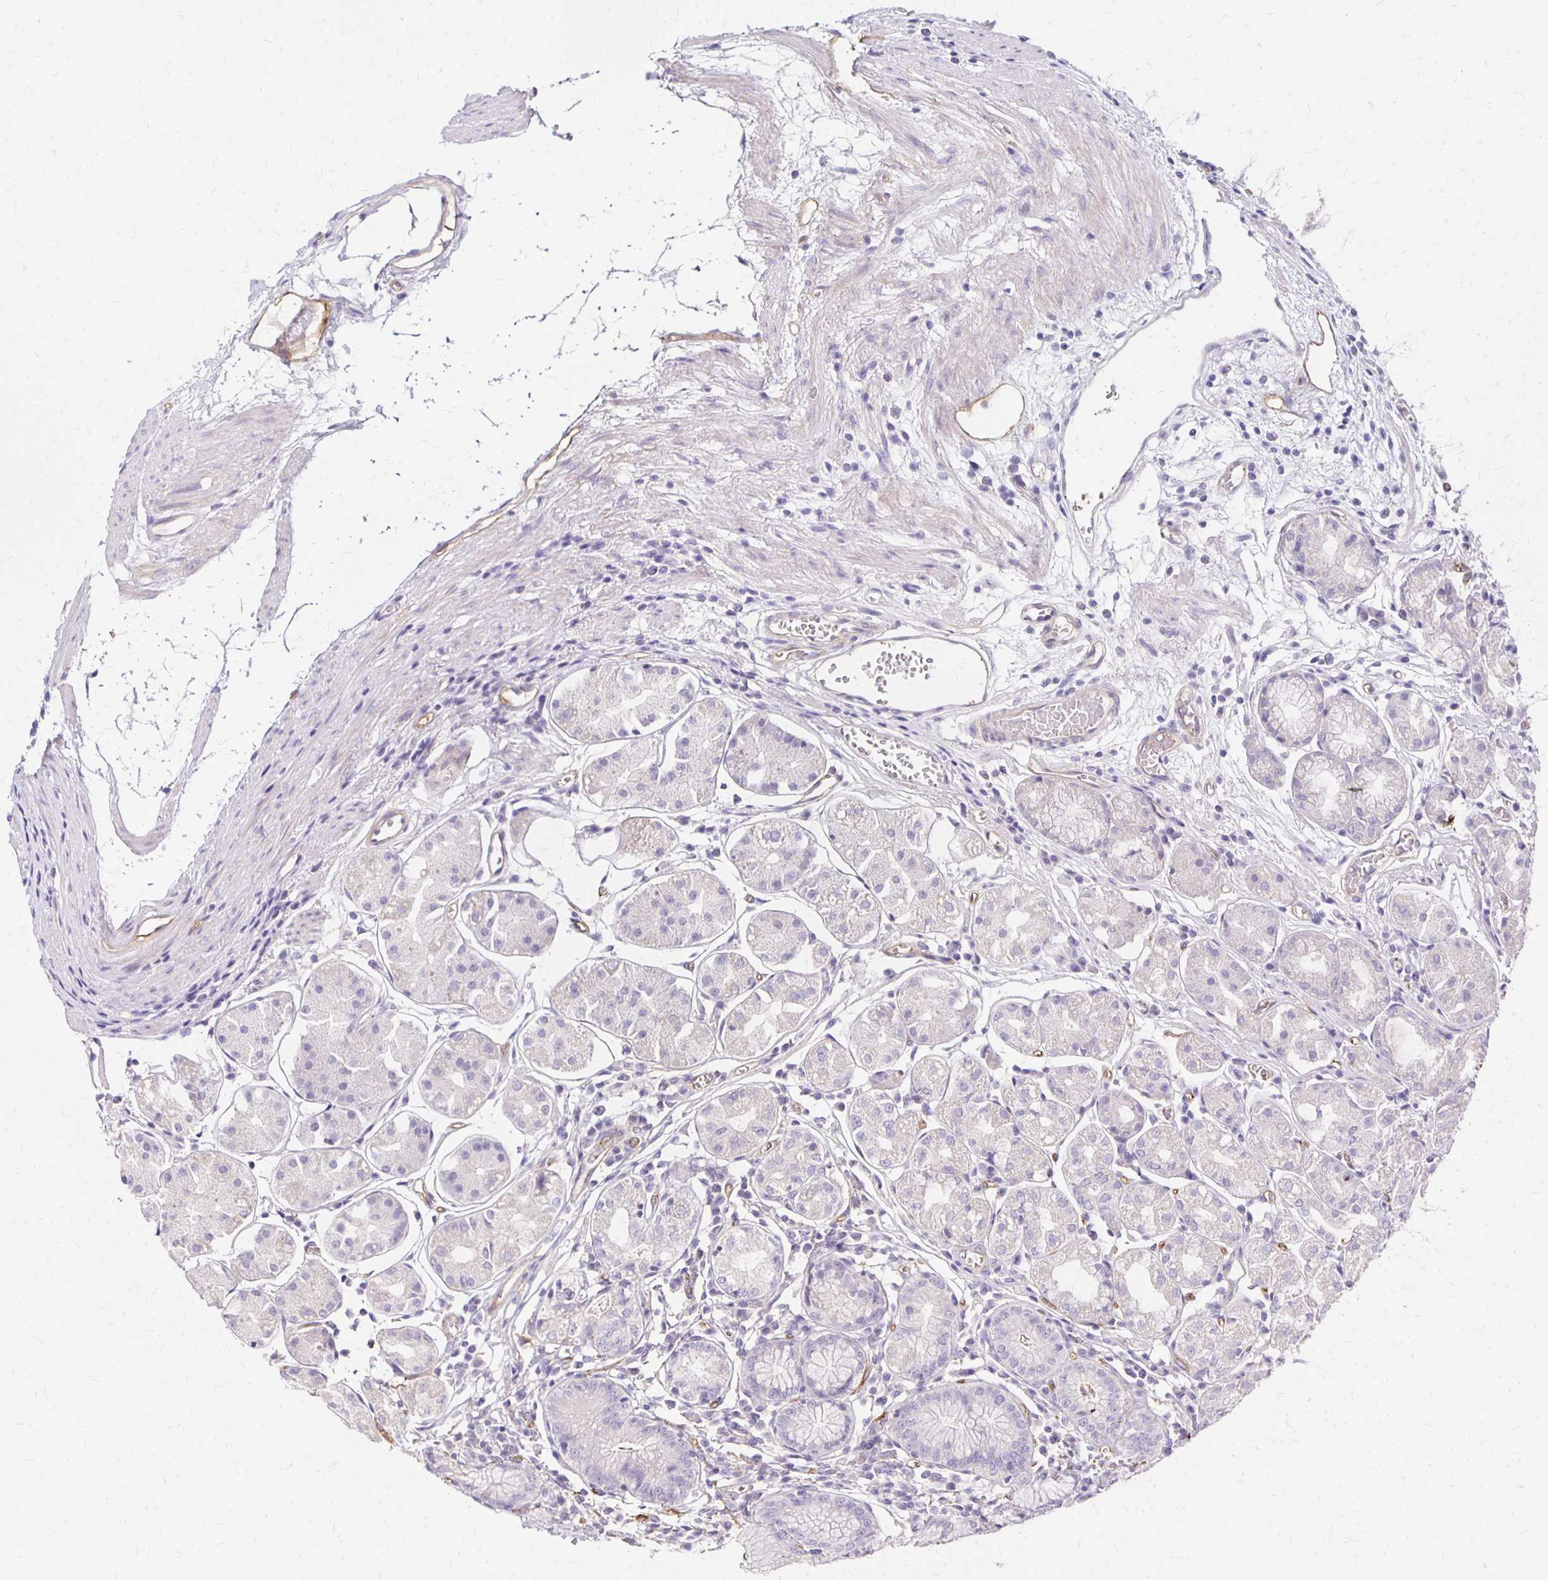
{"staining": {"intensity": "negative", "quantity": "none", "location": "none"}, "tissue": "stomach", "cell_type": "Glandular cells", "image_type": "normal", "snomed": [{"axis": "morphology", "description": "Normal tissue, NOS"}, {"axis": "topography", "description": "Stomach"}], "caption": "The image displays no staining of glandular cells in normal stomach. (DAB IHC visualized using brightfield microscopy, high magnification).", "gene": "TTYH1", "patient": {"sex": "male", "age": 55}}